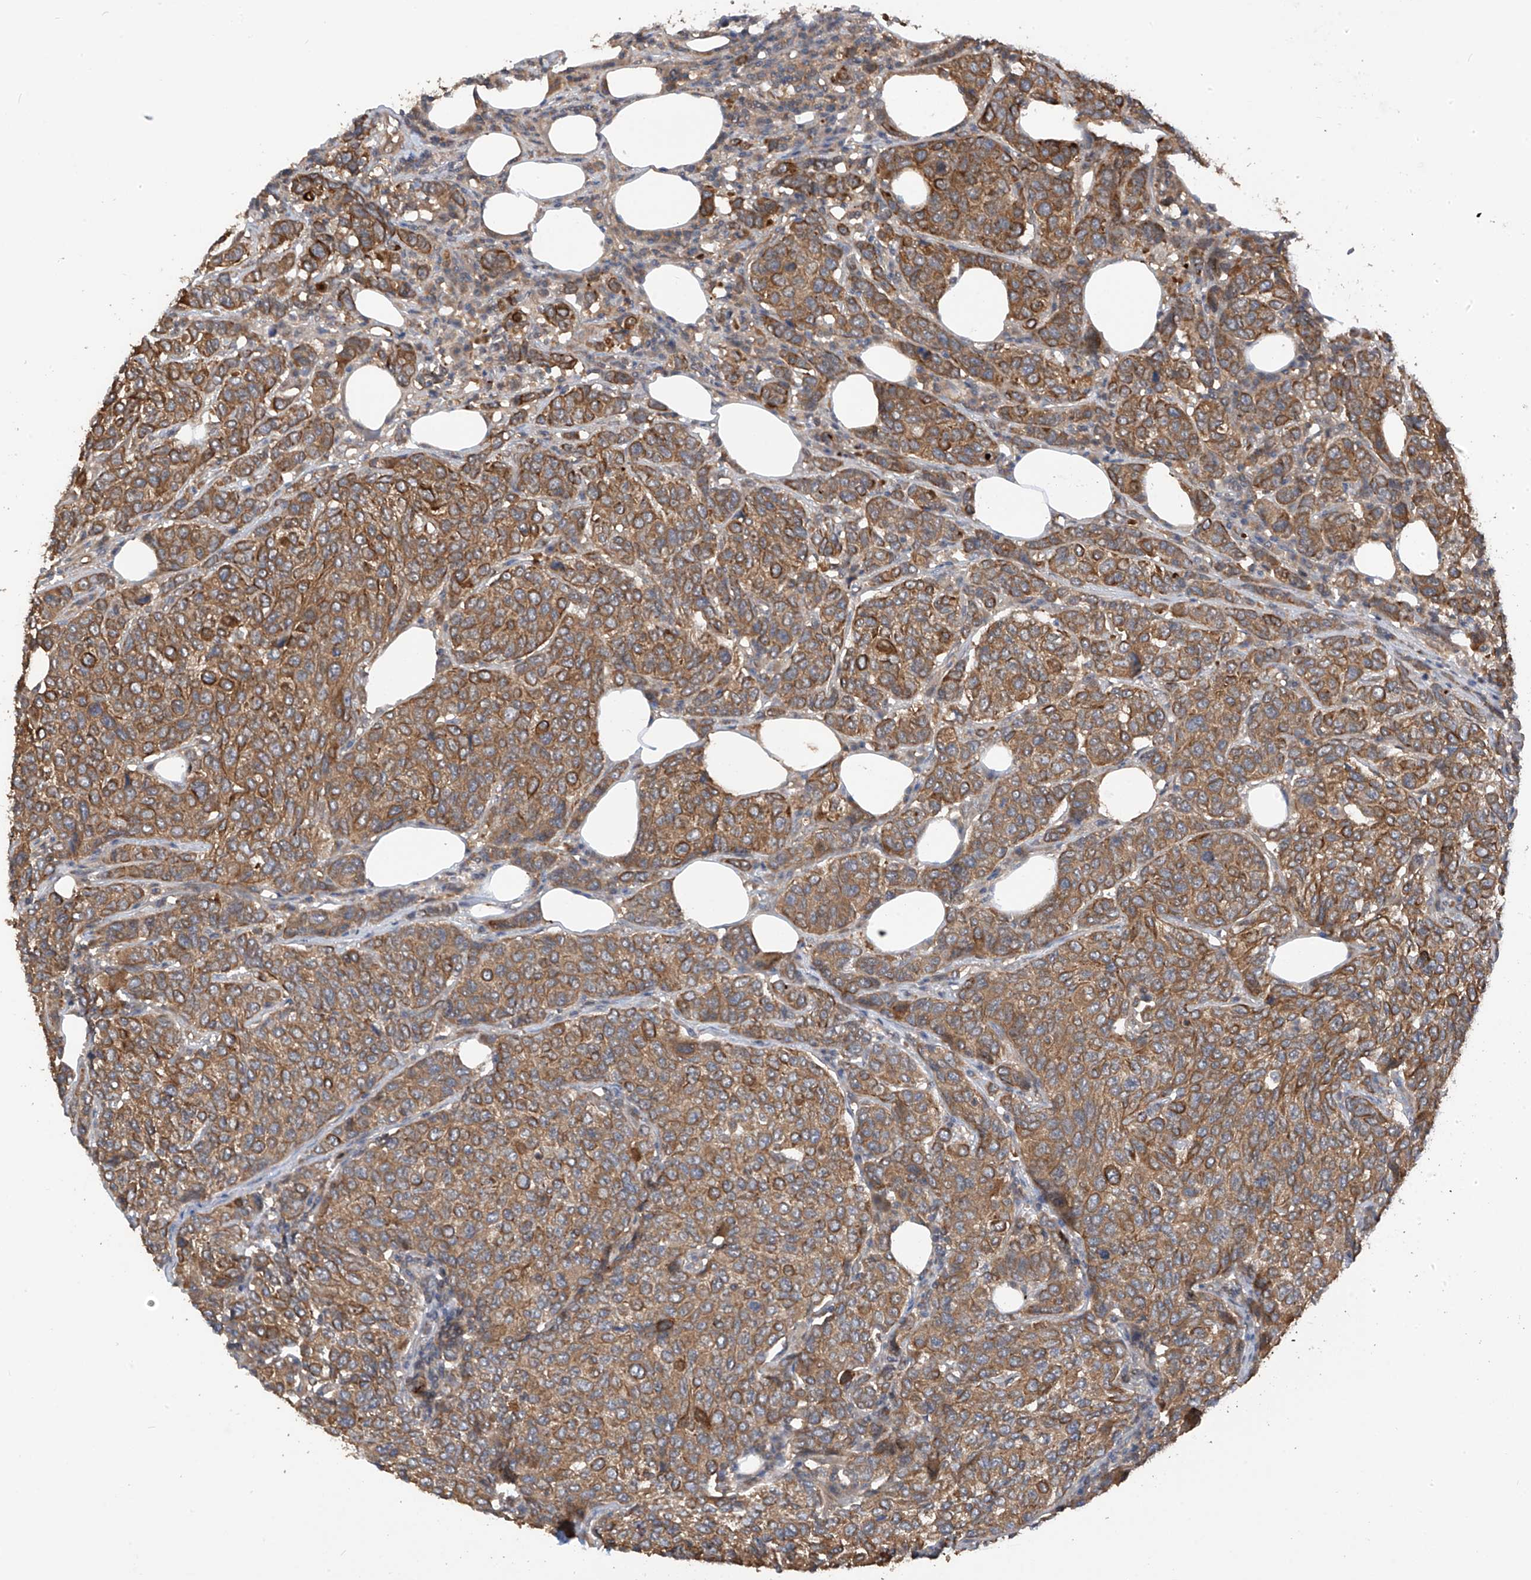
{"staining": {"intensity": "moderate", "quantity": ">75%", "location": "cytoplasmic/membranous"}, "tissue": "breast cancer", "cell_type": "Tumor cells", "image_type": "cancer", "snomed": [{"axis": "morphology", "description": "Duct carcinoma"}, {"axis": "topography", "description": "Breast"}], "caption": "The immunohistochemical stain highlights moderate cytoplasmic/membranous staining in tumor cells of breast invasive ductal carcinoma tissue. (brown staining indicates protein expression, while blue staining denotes nuclei).", "gene": "RPAIN", "patient": {"sex": "female", "age": 55}}